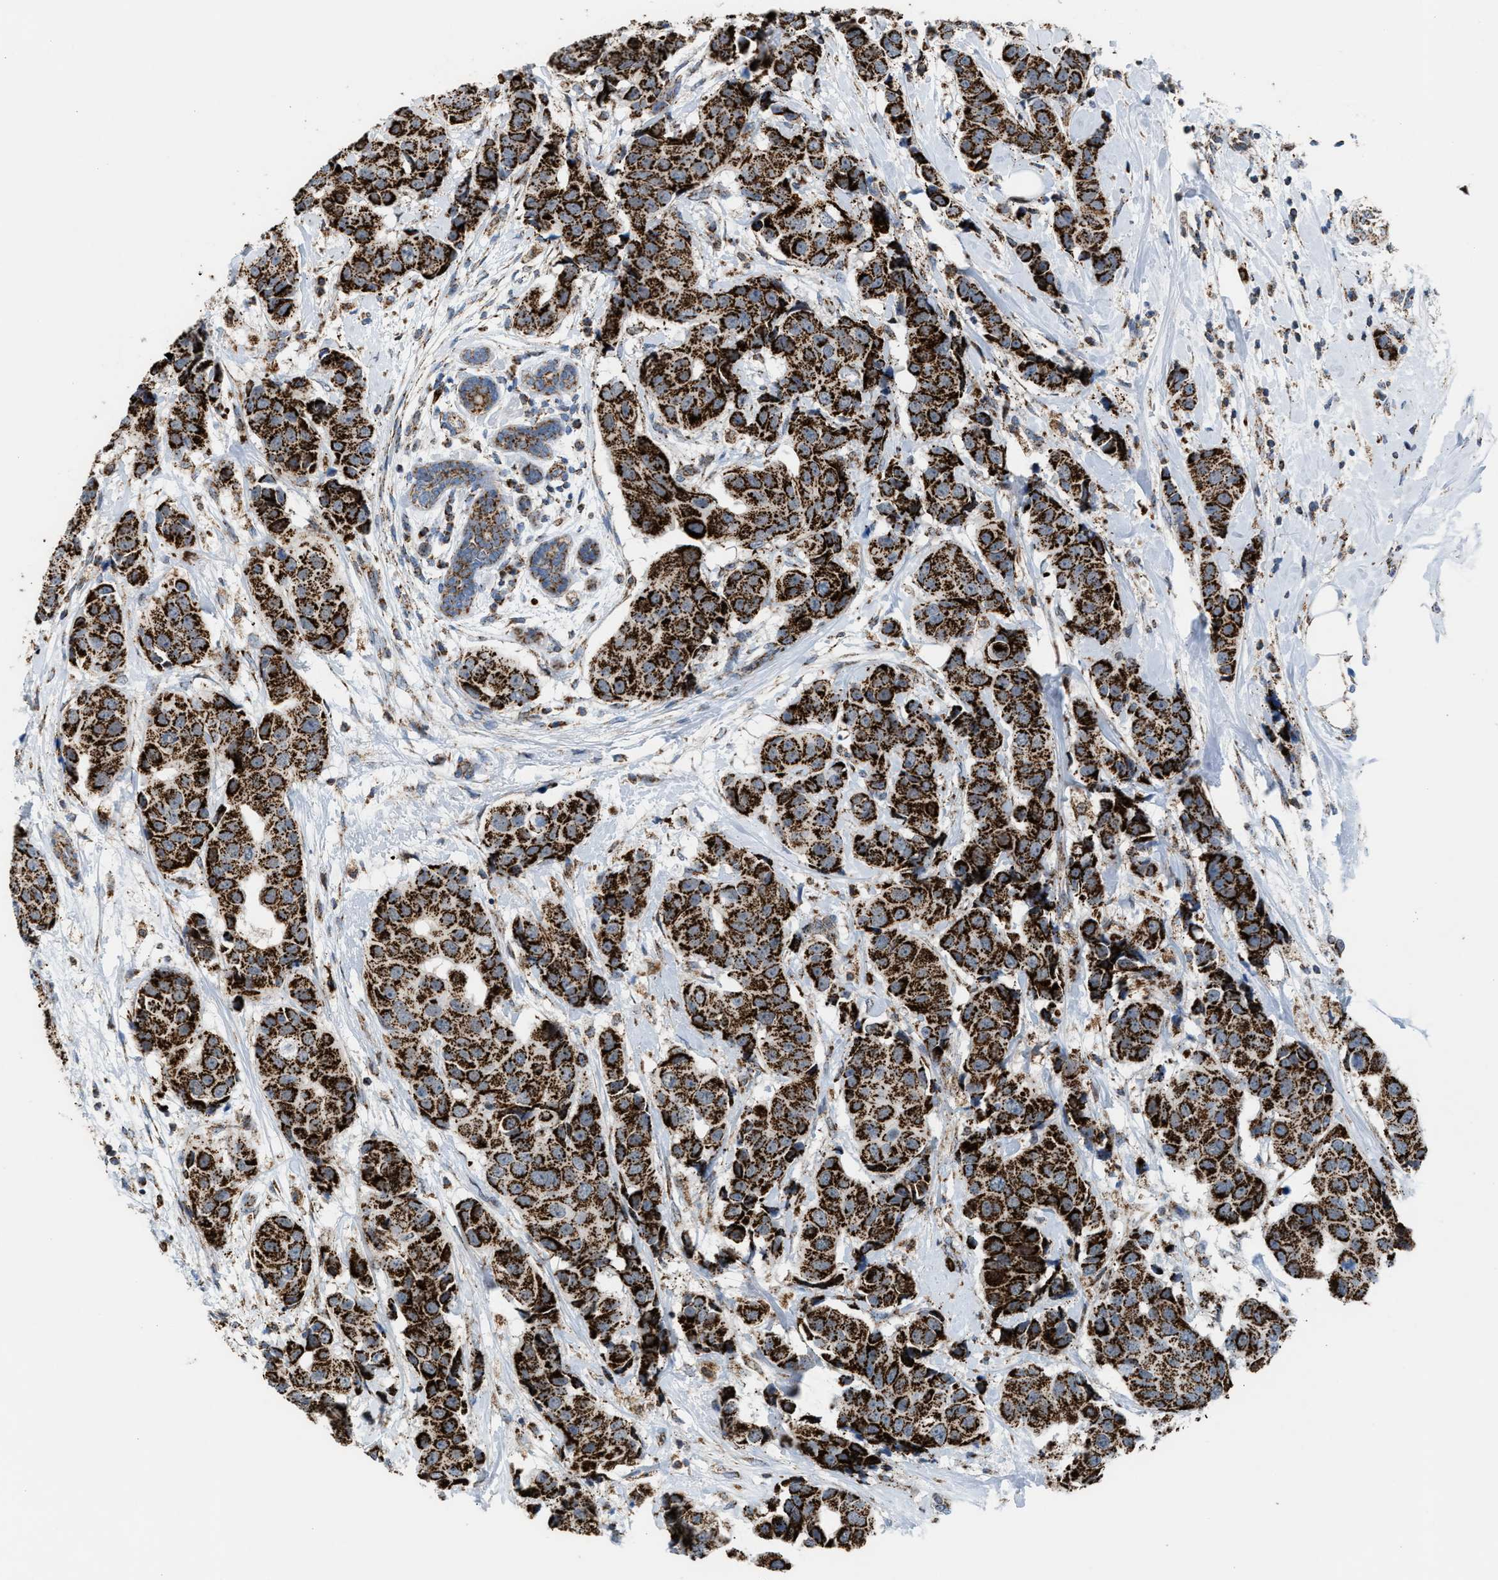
{"staining": {"intensity": "strong", "quantity": ">75%", "location": "cytoplasmic/membranous"}, "tissue": "breast cancer", "cell_type": "Tumor cells", "image_type": "cancer", "snomed": [{"axis": "morphology", "description": "Normal tissue, NOS"}, {"axis": "morphology", "description": "Duct carcinoma"}, {"axis": "topography", "description": "Breast"}], "caption": "Strong cytoplasmic/membranous staining is present in approximately >75% of tumor cells in breast cancer. (Stains: DAB in brown, nuclei in blue, Microscopy: brightfield microscopy at high magnification).", "gene": "PMPCA", "patient": {"sex": "female", "age": 39}}